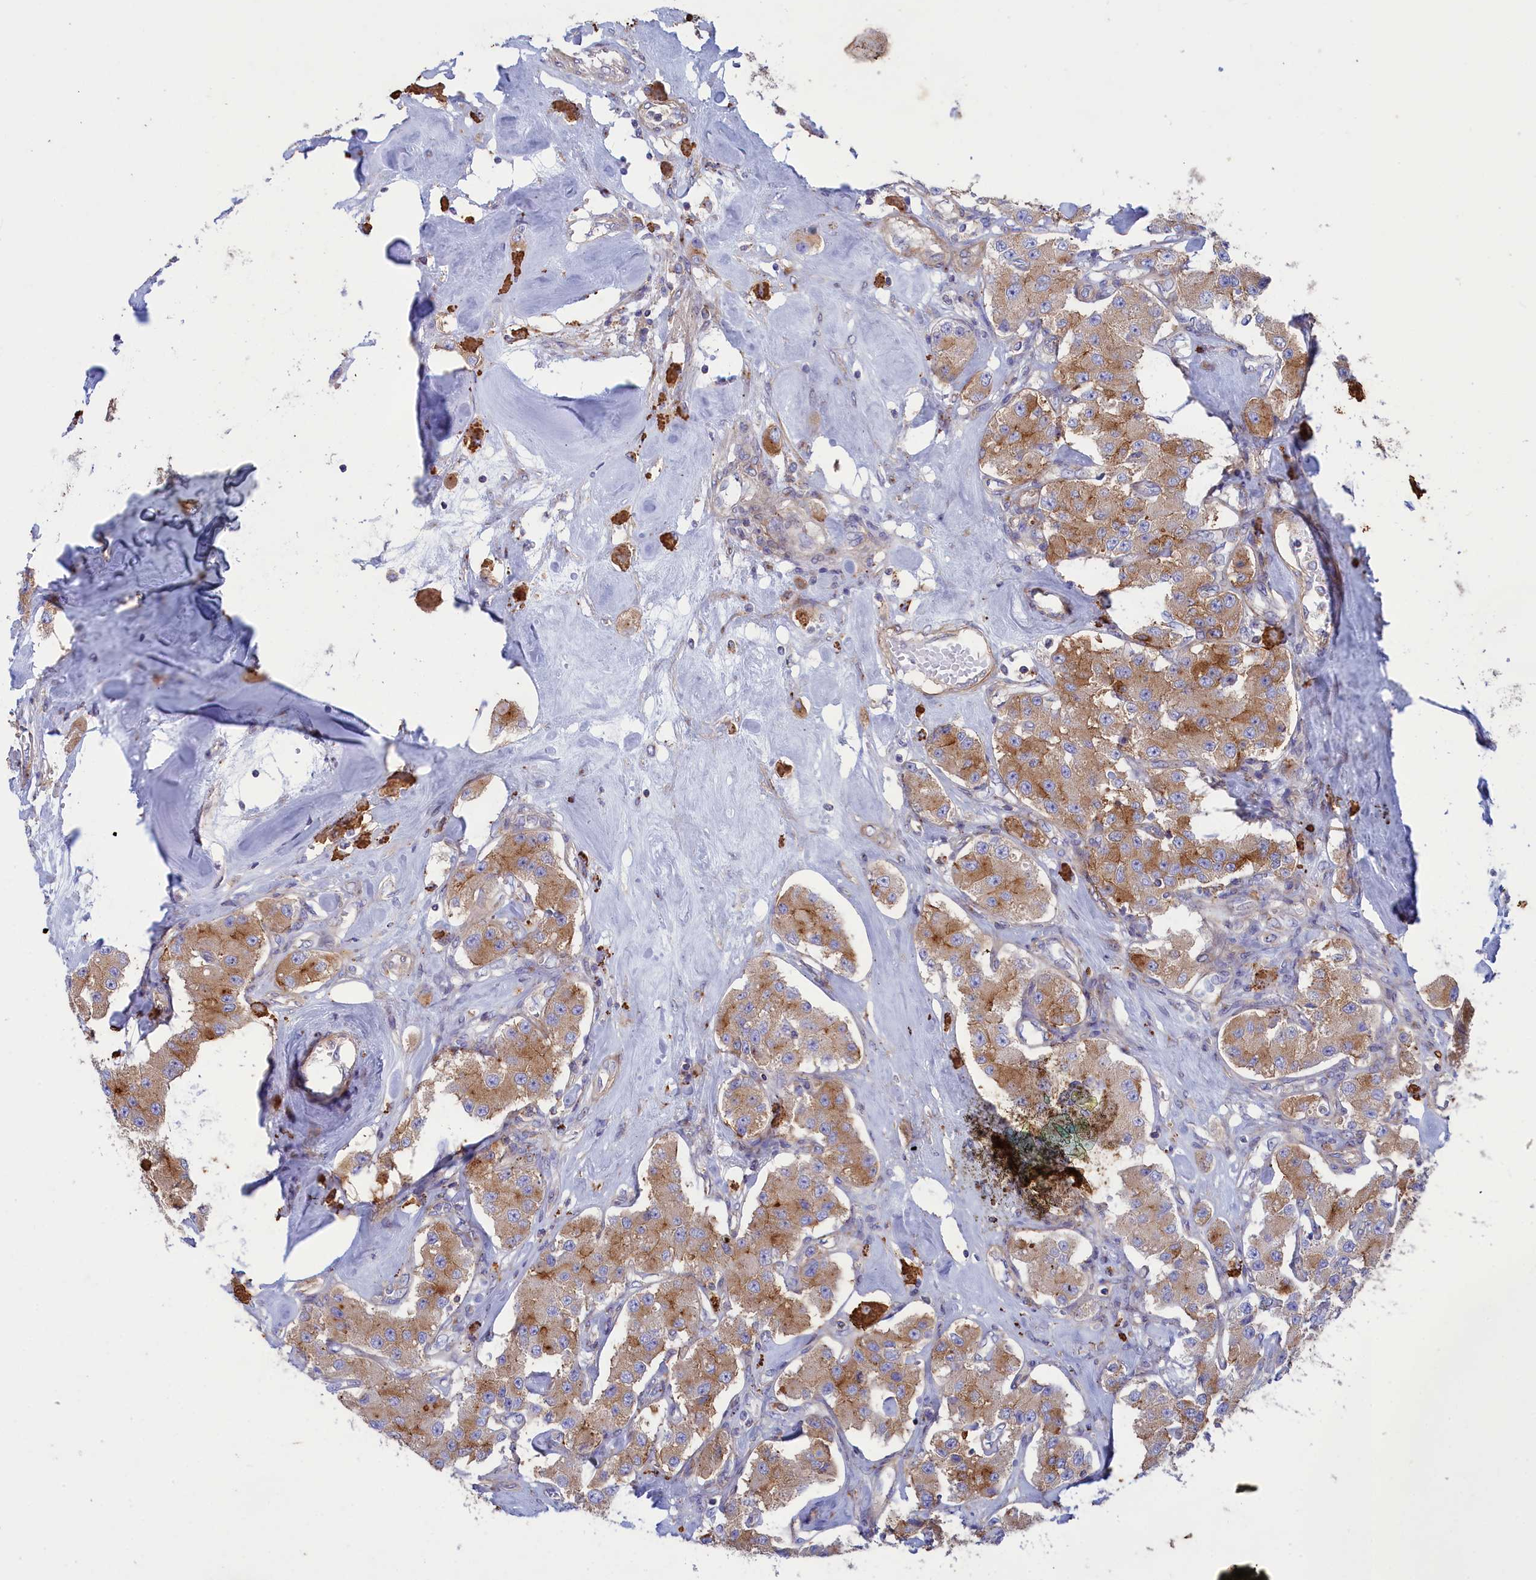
{"staining": {"intensity": "moderate", "quantity": ">75%", "location": "cytoplasmic/membranous"}, "tissue": "carcinoid", "cell_type": "Tumor cells", "image_type": "cancer", "snomed": [{"axis": "morphology", "description": "Carcinoid, malignant, NOS"}, {"axis": "topography", "description": "Pancreas"}], "caption": "Protein expression analysis of human carcinoid (malignant) reveals moderate cytoplasmic/membranous positivity in approximately >75% of tumor cells.", "gene": "SCAMP4", "patient": {"sex": "male", "age": 41}}